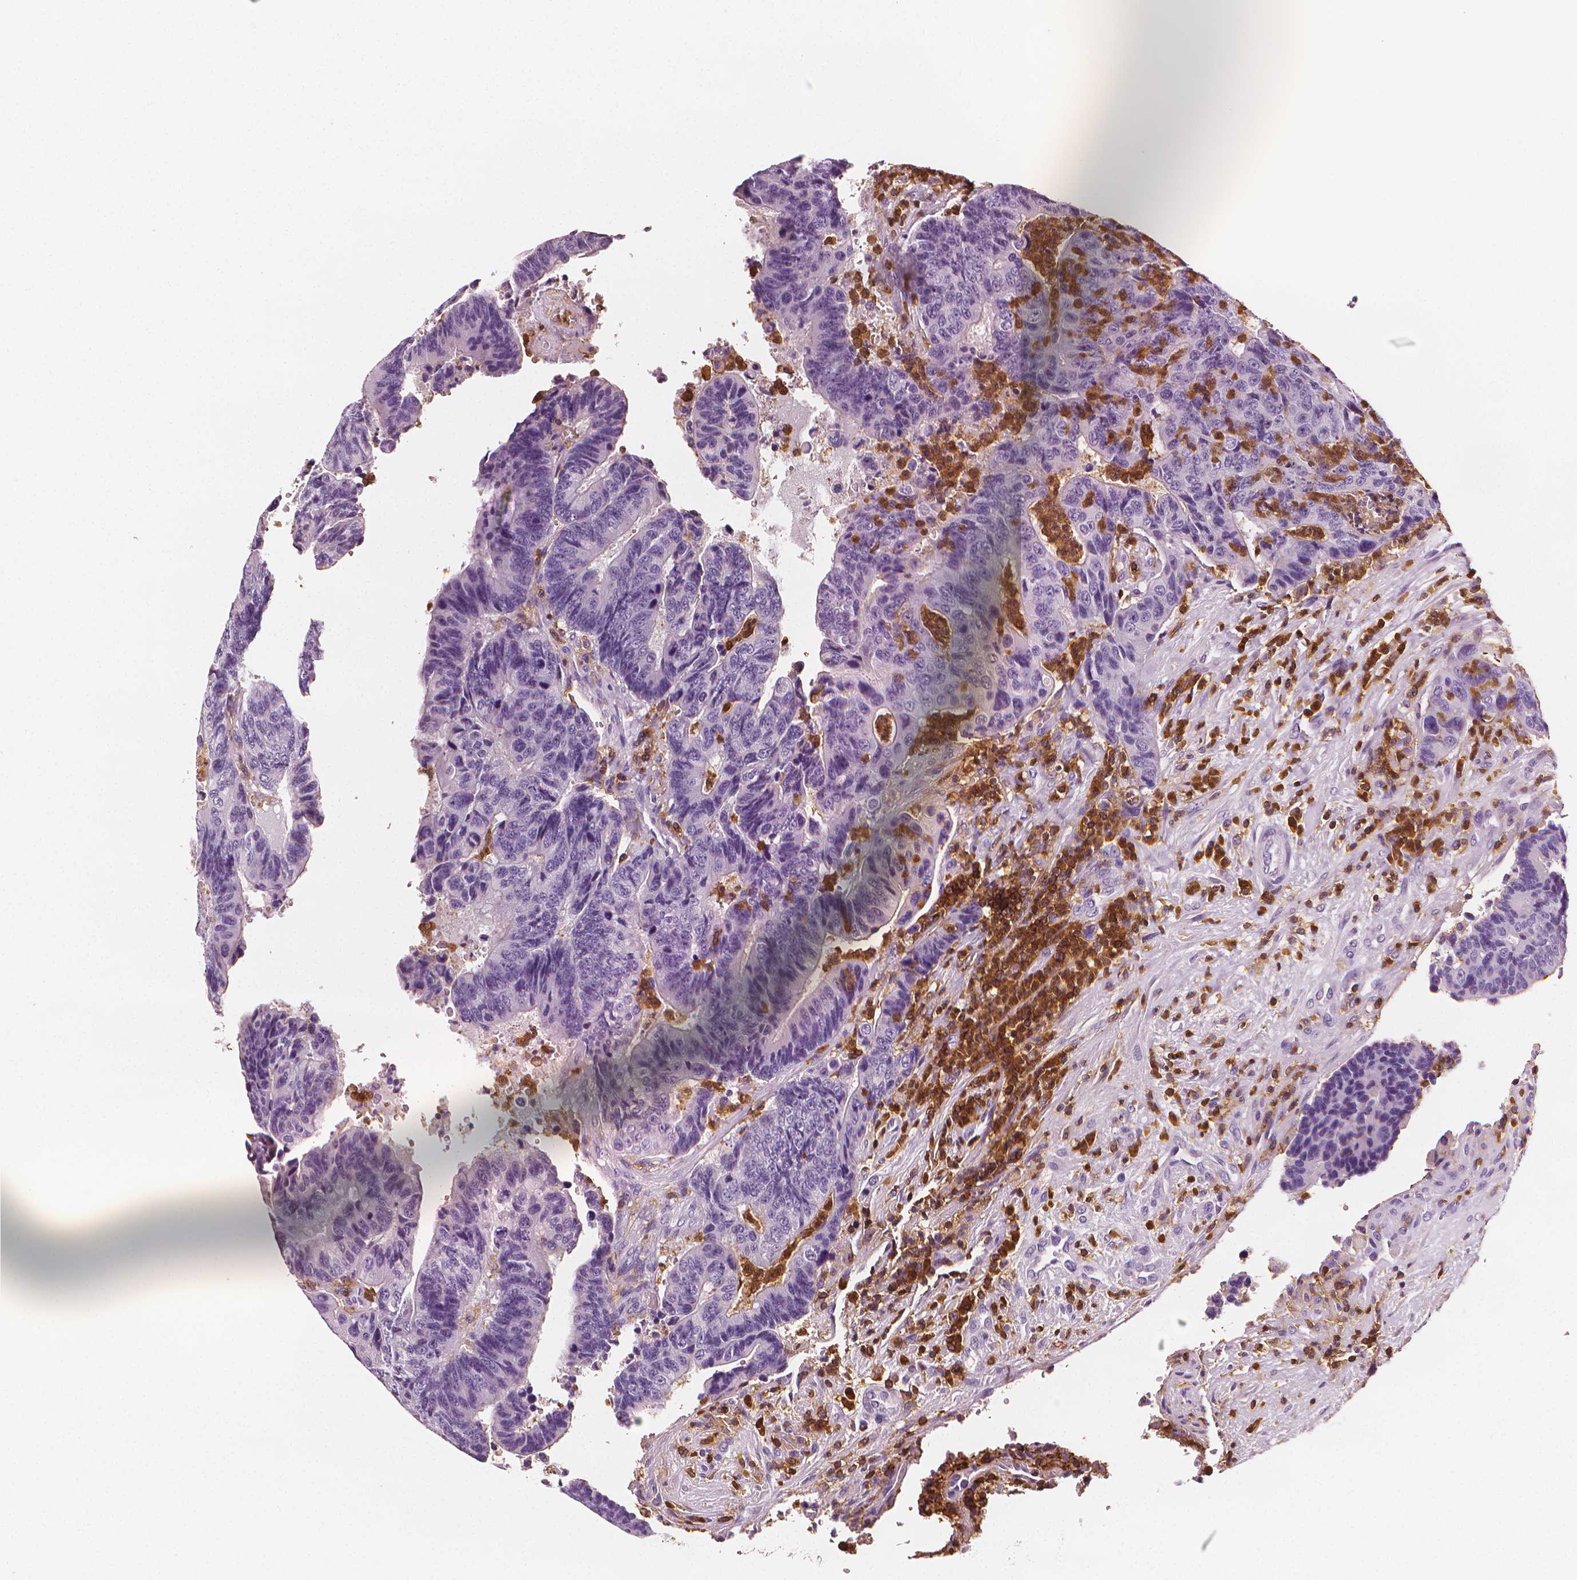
{"staining": {"intensity": "negative", "quantity": "none", "location": "none"}, "tissue": "colorectal cancer", "cell_type": "Tumor cells", "image_type": "cancer", "snomed": [{"axis": "morphology", "description": "Adenocarcinoma, NOS"}, {"axis": "topography", "description": "Colon"}], "caption": "This is an IHC micrograph of human colorectal cancer (adenocarcinoma). There is no expression in tumor cells.", "gene": "PTPRC", "patient": {"sex": "female", "age": 48}}